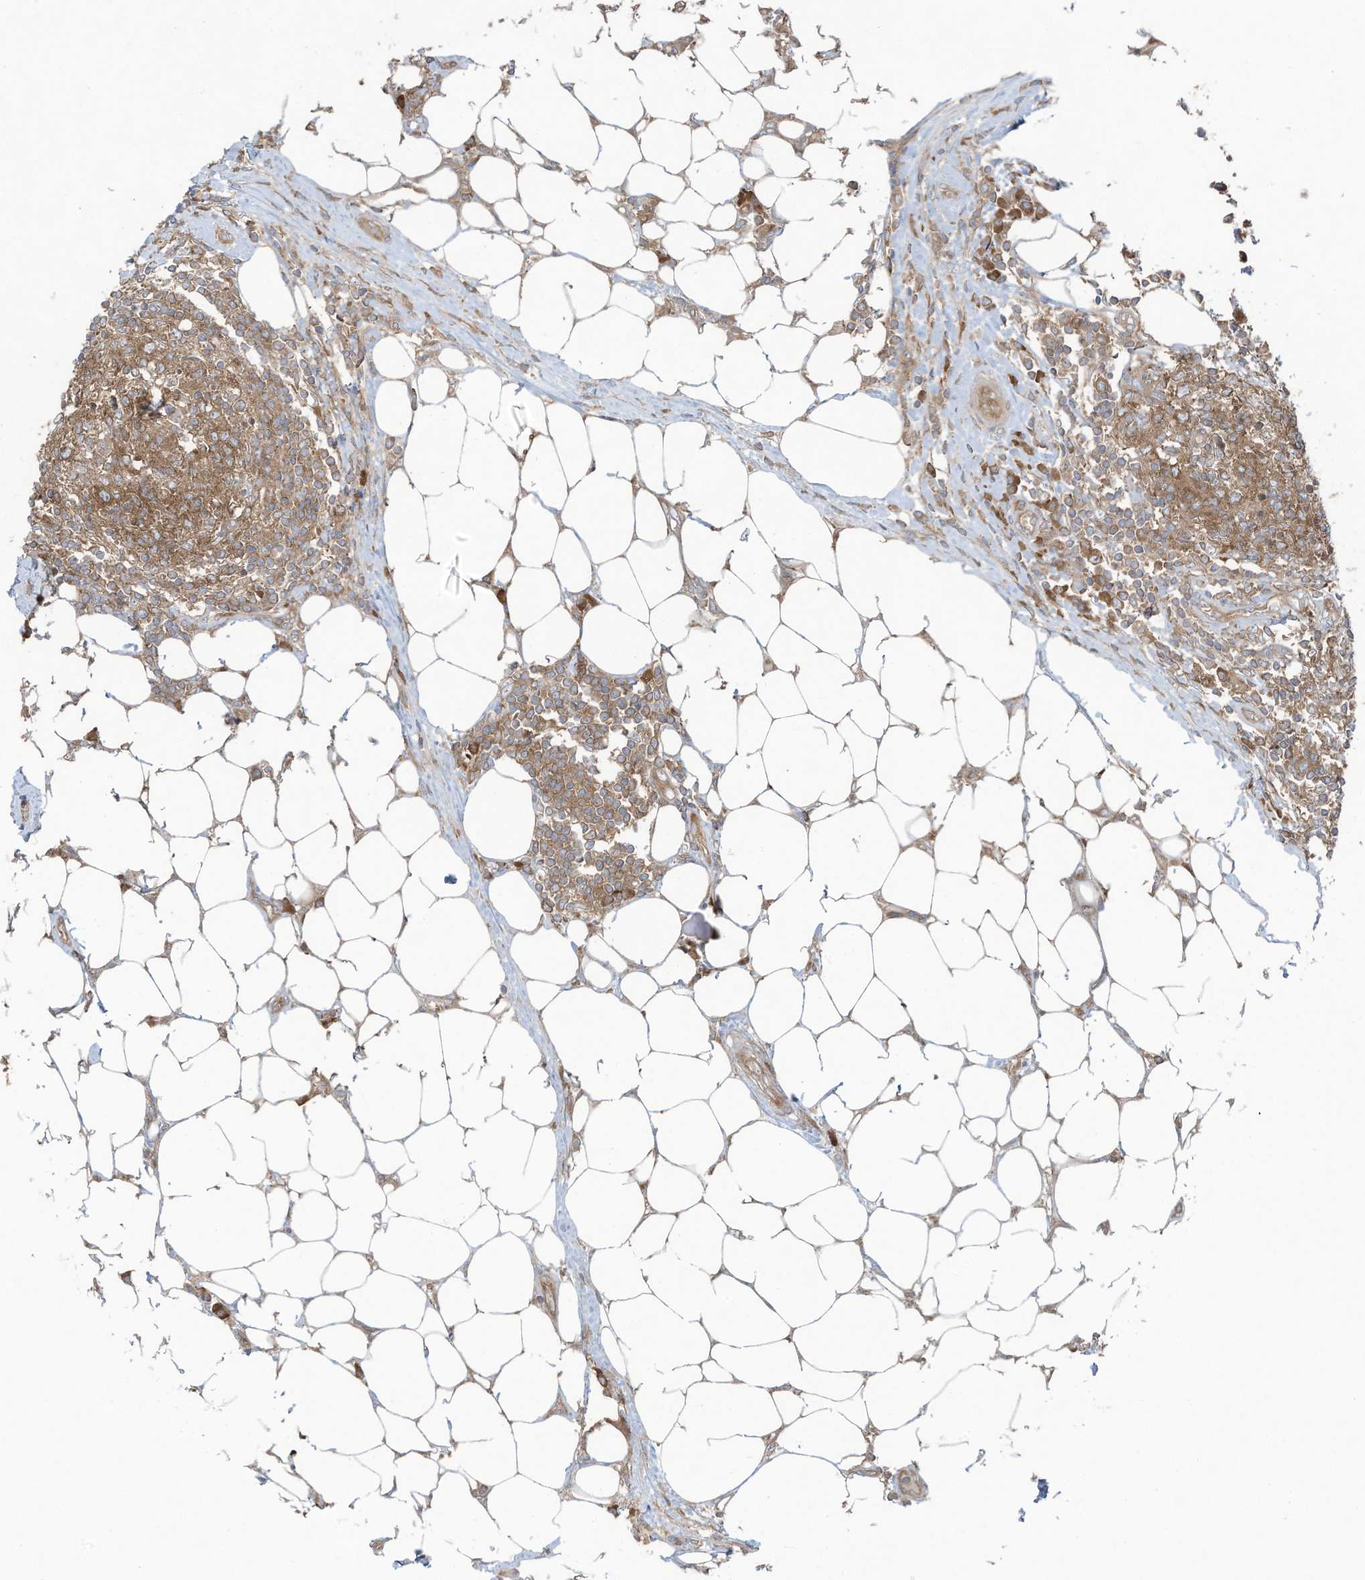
{"staining": {"intensity": "moderate", "quantity": ">75%", "location": "cytoplasmic/membranous"}, "tissue": "colorectal cancer", "cell_type": "Tumor cells", "image_type": "cancer", "snomed": [{"axis": "morphology", "description": "Adenocarcinoma, NOS"}, {"axis": "topography", "description": "Colon"}], "caption": "Adenocarcinoma (colorectal) tissue reveals moderate cytoplasmic/membranous expression in about >75% of tumor cells The protein of interest is stained brown, and the nuclei are stained in blue (DAB (3,3'-diaminobenzidine) IHC with brightfield microscopy, high magnification).", "gene": "OLA1", "patient": {"sex": "male", "age": 71}}